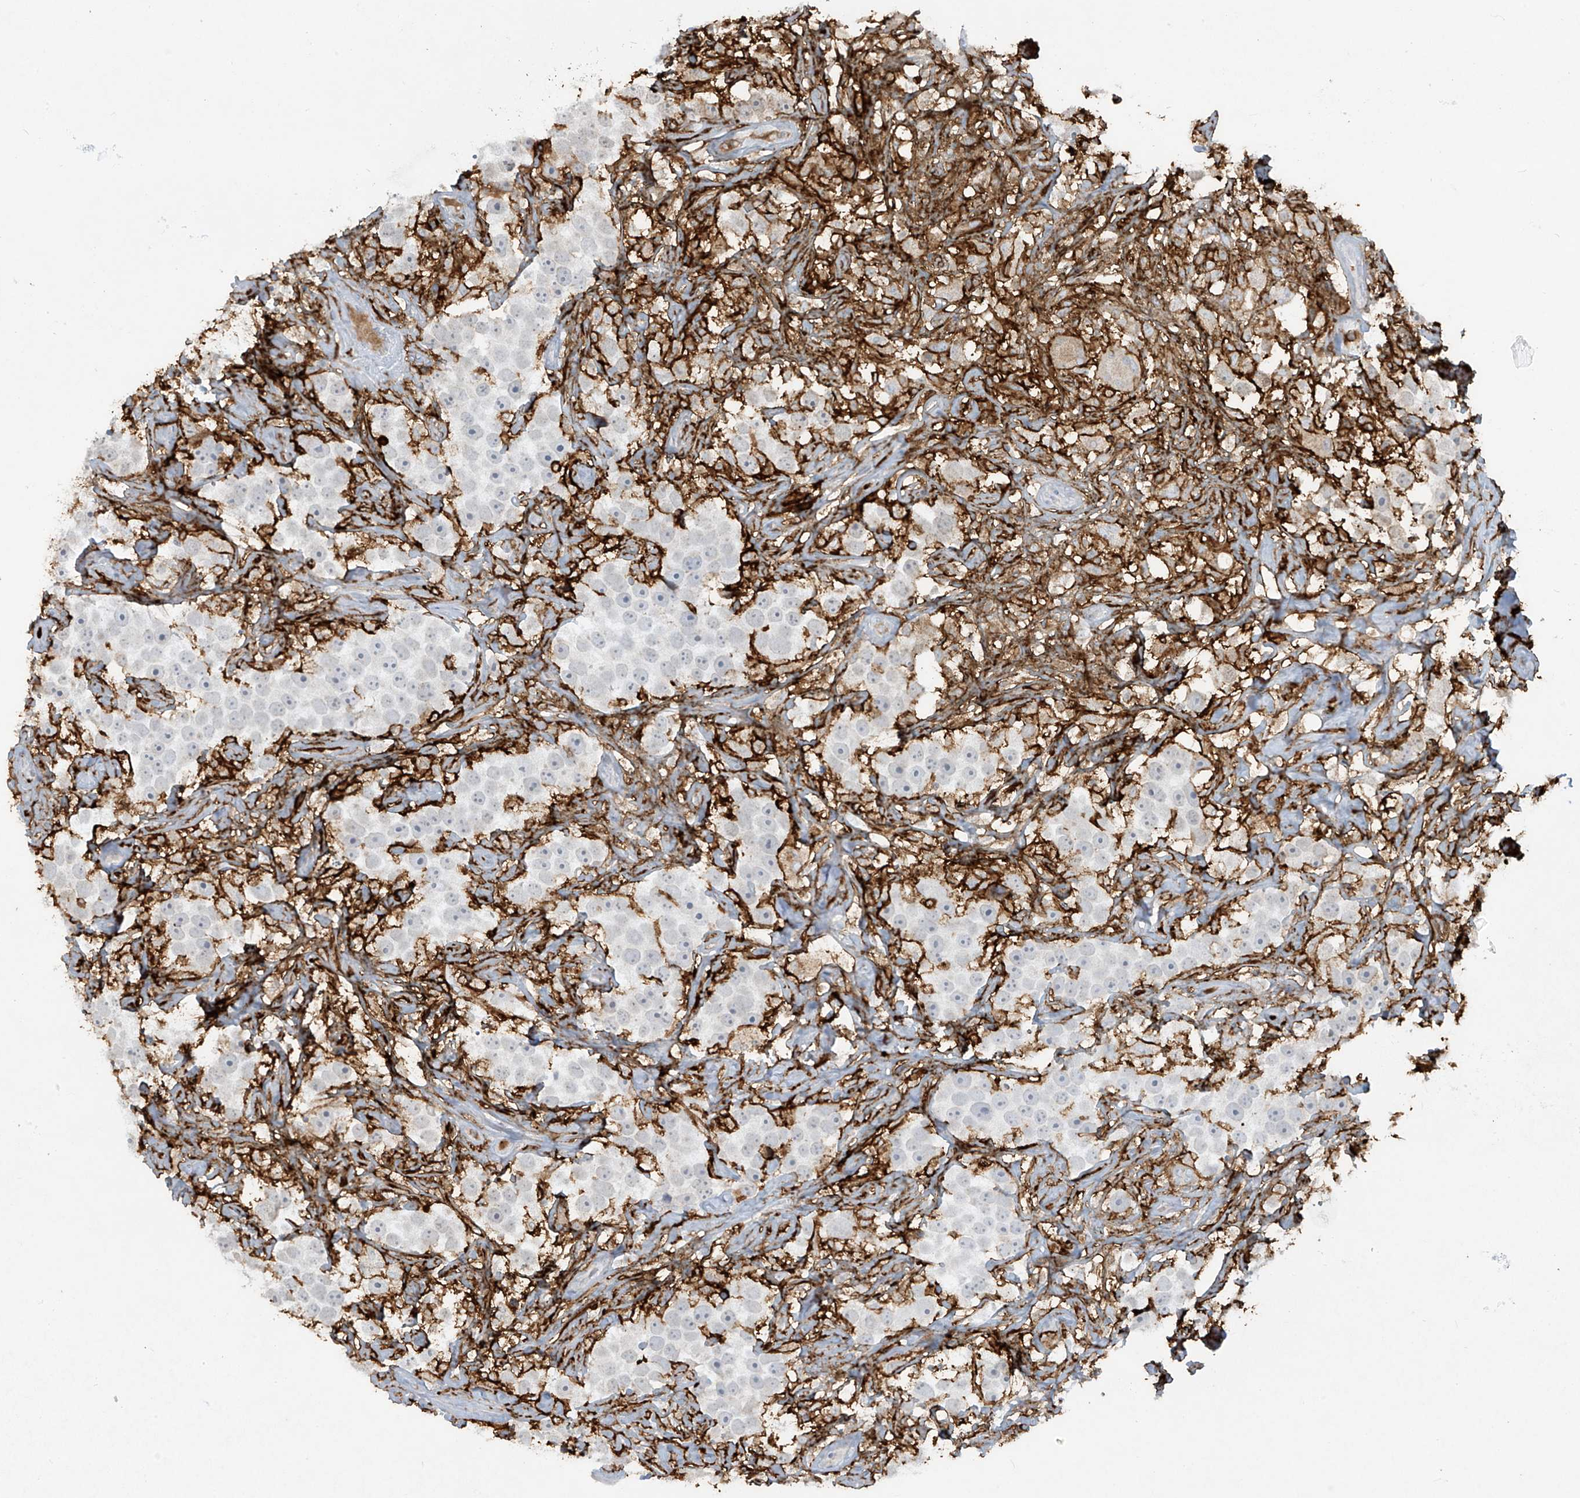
{"staining": {"intensity": "negative", "quantity": "none", "location": "none"}, "tissue": "testis cancer", "cell_type": "Tumor cells", "image_type": "cancer", "snomed": [{"axis": "morphology", "description": "Seminoma, NOS"}, {"axis": "topography", "description": "Testis"}], "caption": "A histopathology image of testis cancer stained for a protein displays no brown staining in tumor cells.", "gene": "FCGR3A", "patient": {"sex": "male", "age": 49}}